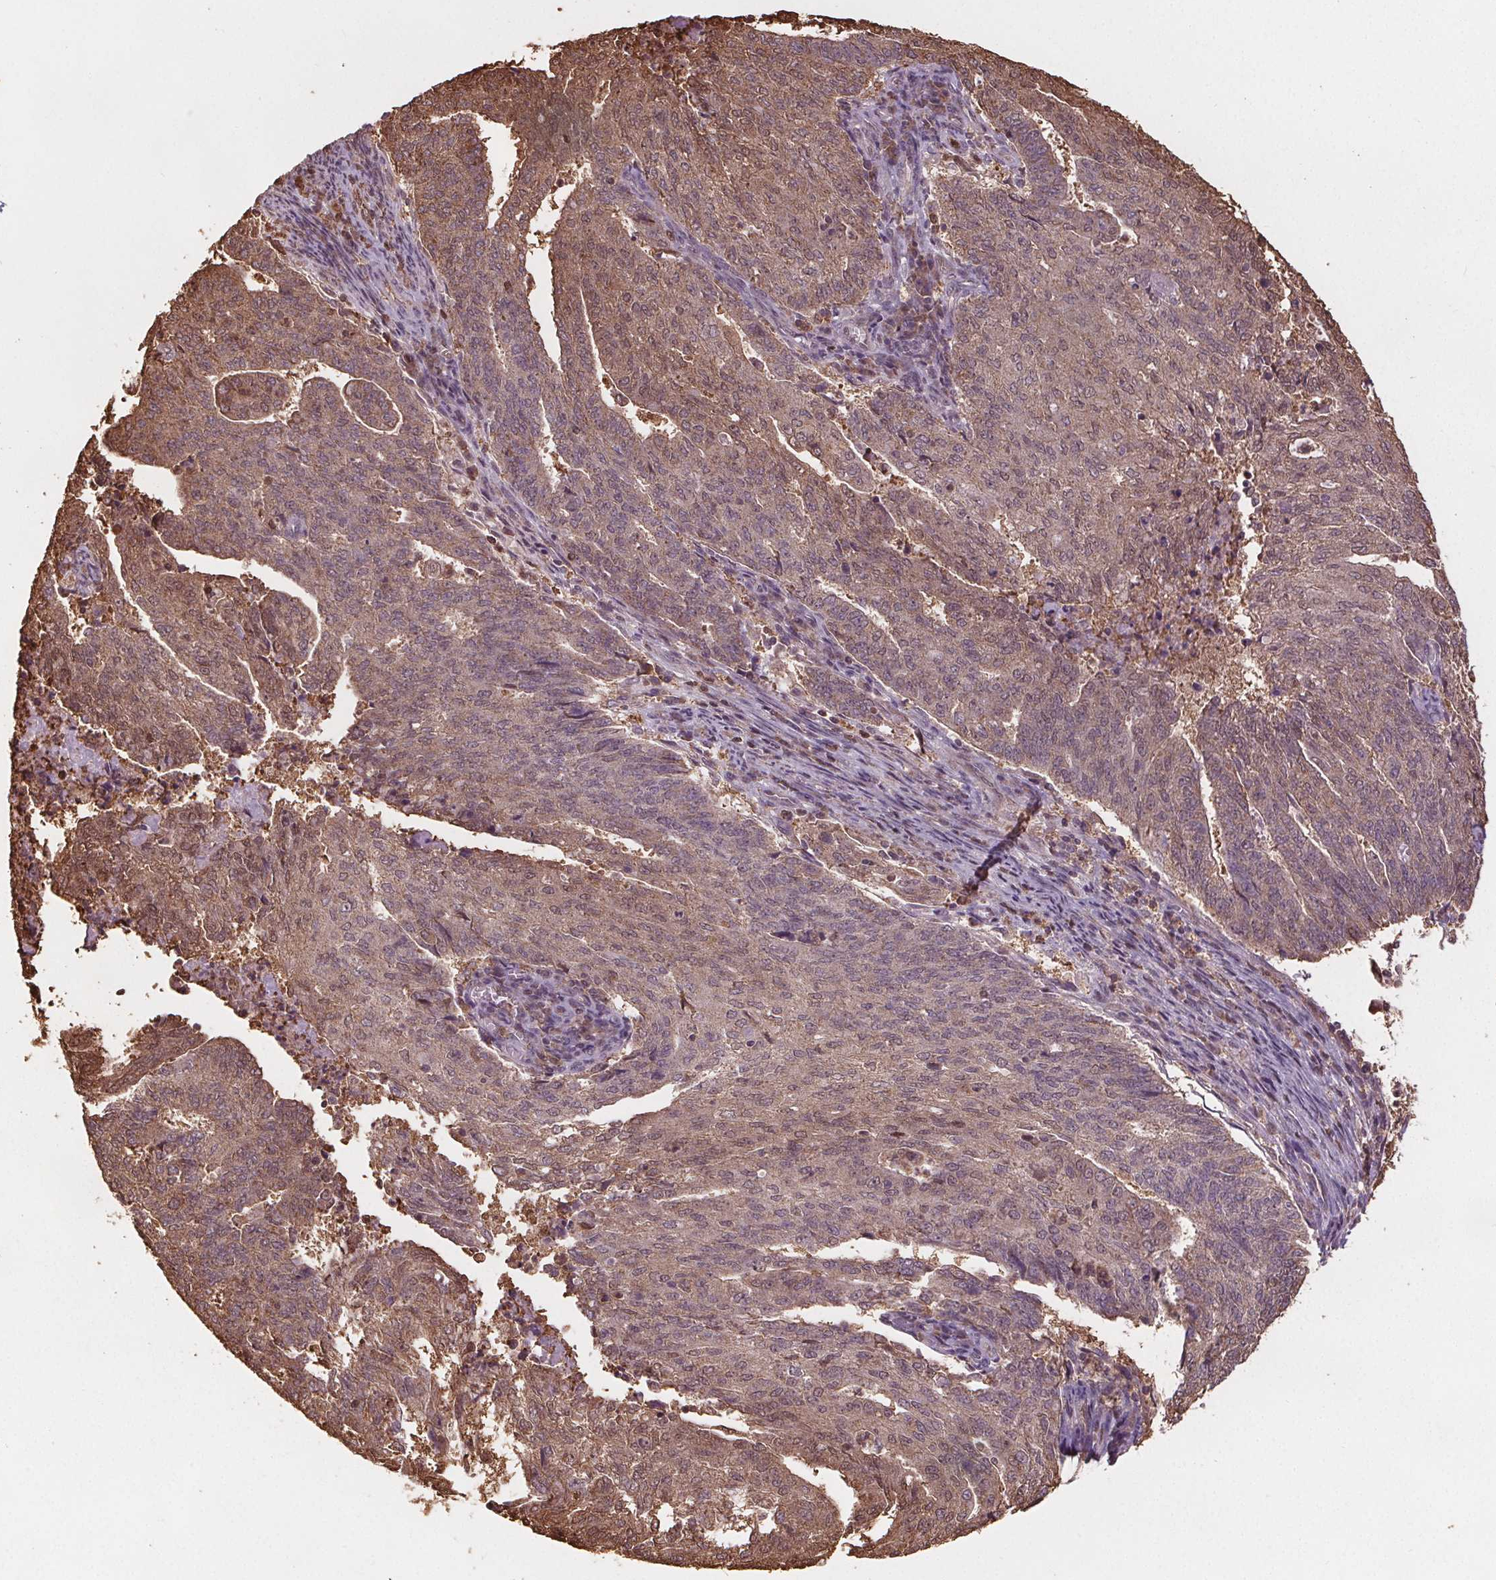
{"staining": {"intensity": "moderate", "quantity": ">75%", "location": "cytoplasmic/membranous,nuclear"}, "tissue": "endometrial cancer", "cell_type": "Tumor cells", "image_type": "cancer", "snomed": [{"axis": "morphology", "description": "Adenocarcinoma, NOS"}, {"axis": "topography", "description": "Endometrium"}], "caption": "An immunohistochemistry (IHC) histopathology image of neoplastic tissue is shown. Protein staining in brown labels moderate cytoplasmic/membranous and nuclear positivity in endometrial cancer (adenocarcinoma) within tumor cells. The staining is performed using DAB (3,3'-diaminobenzidine) brown chromogen to label protein expression. The nuclei are counter-stained blue using hematoxylin.", "gene": "ENO1", "patient": {"sex": "female", "age": 82}}